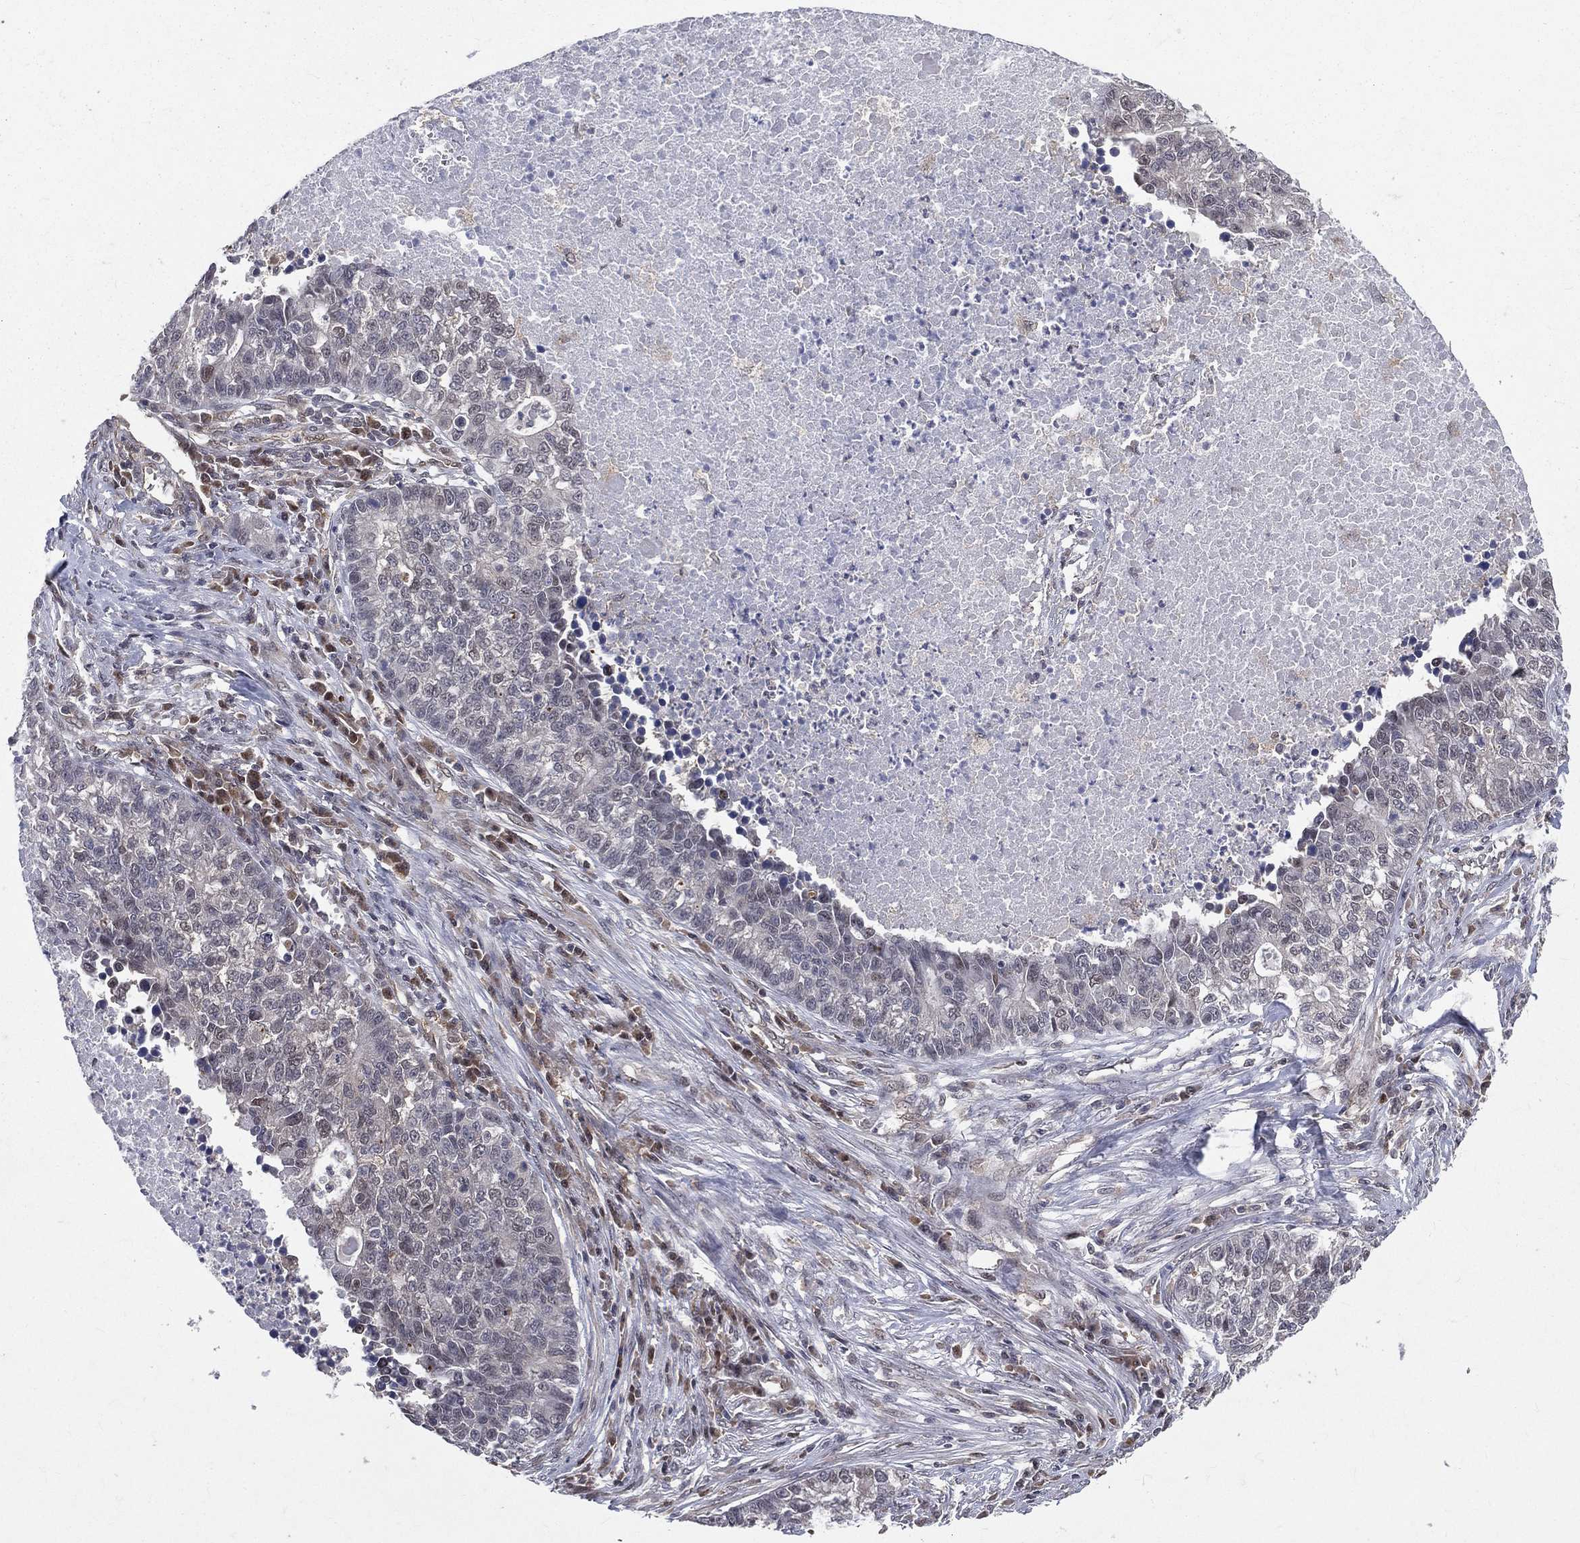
{"staining": {"intensity": "negative", "quantity": "none", "location": "none"}, "tissue": "lung cancer", "cell_type": "Tumor cells", "image_type": "cancer", "snomed": [{"axis": "morphology", "description": "Adenocarcinoma, NOS"}, {"axis": "topography", "description": "Lung"}], "caption": "Human adenocarcinoma (lung) stained for a protein using IHC reveals no expression in tumor cells.", "gene": "GMPR2", "patient": {"sex": "male", "age": 57}}